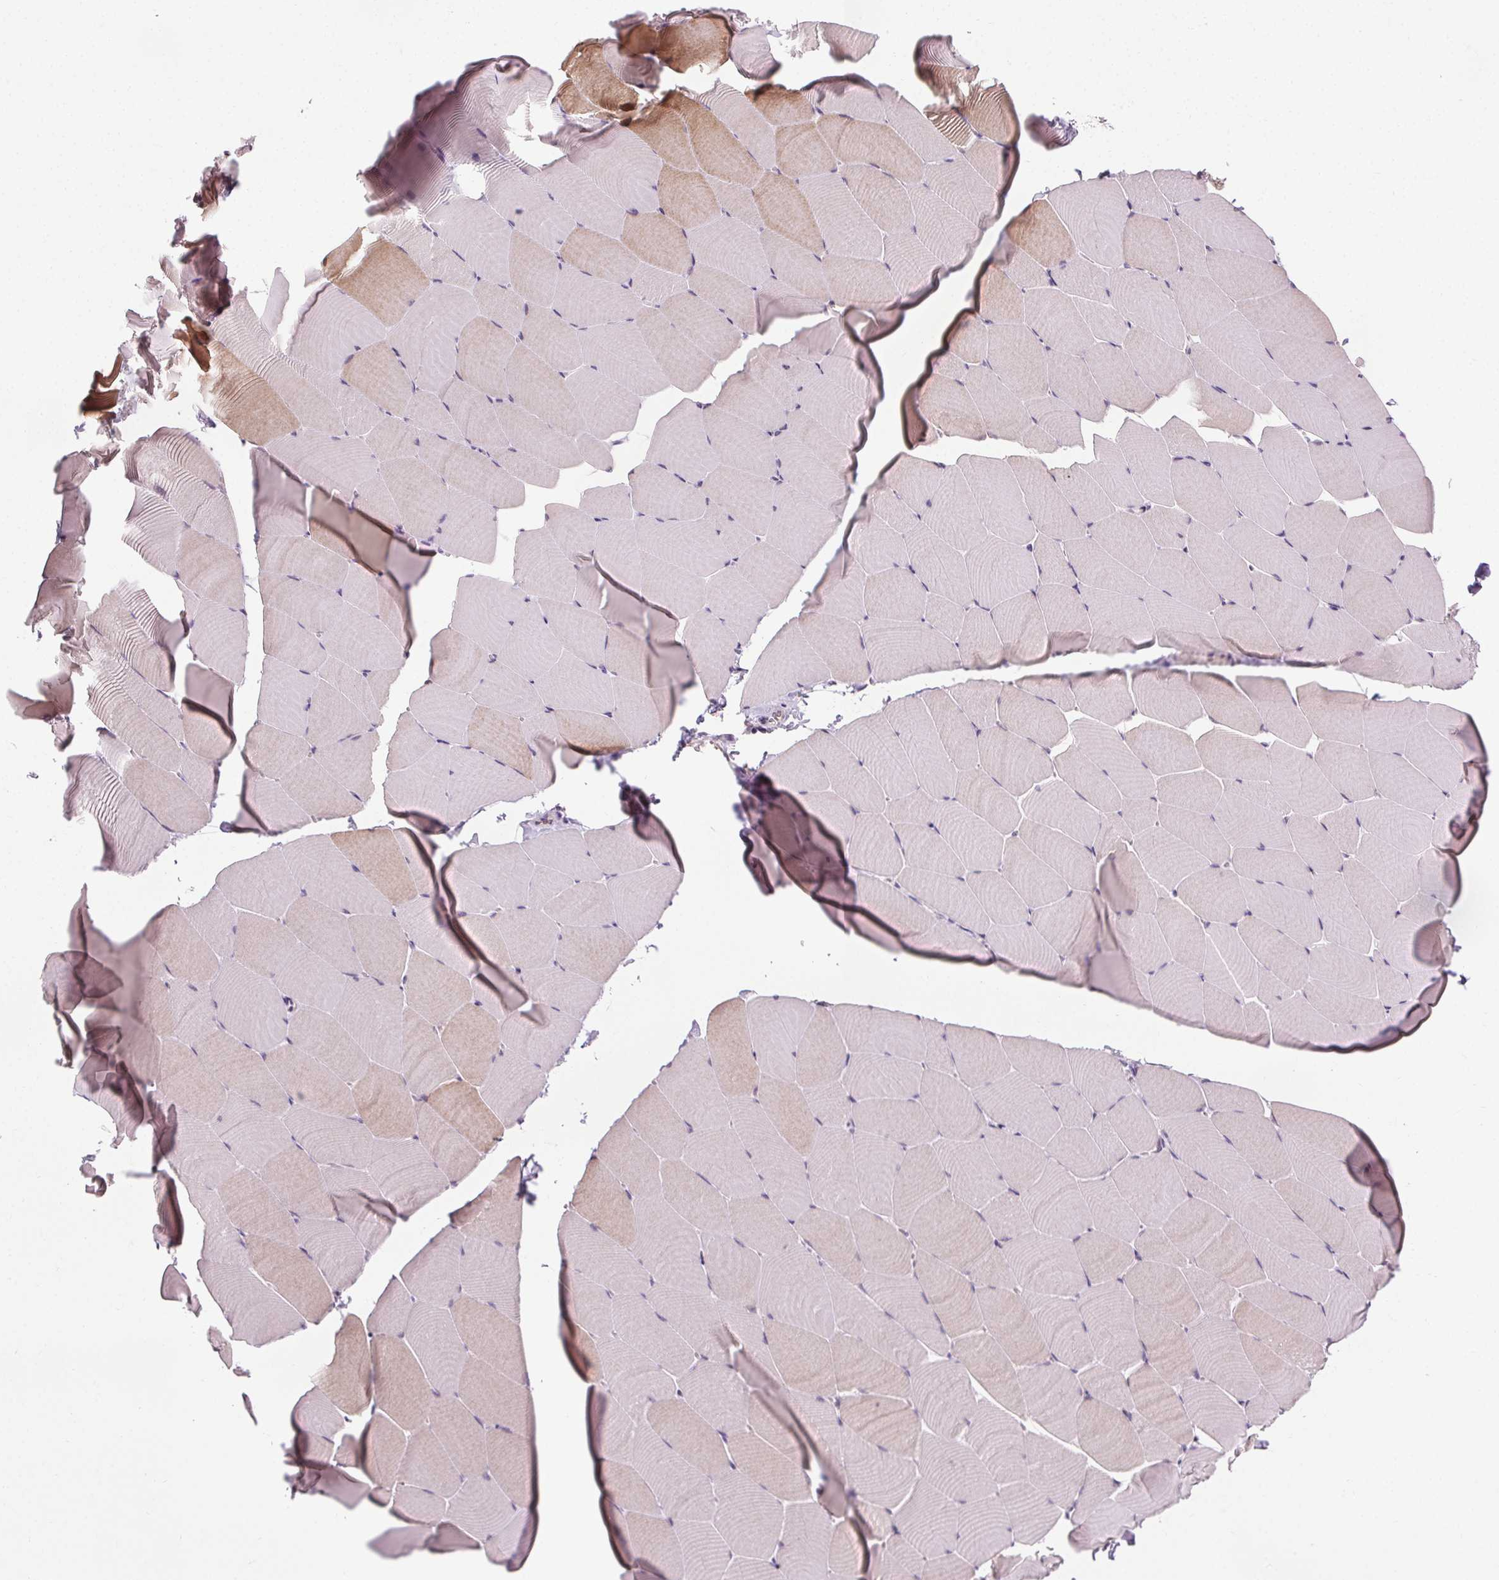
{"staining": {"intensity": "weak", "quantity": "<25%", "location": "cytoplasmic/membranous"}, "tissue": "skeletal muscle", "cell_type": "Myocytes", "image_type": "normal", "snomed": [{"axis": "morphology", "description": "Normal tissue, NOS"}, {"axis": "topography", "description": "Skeletal muscle"}], "caption": "Unremarkable skeletal muscle was stained to show a protein in brown. There is no significant positivity in myocytes.", "gene": "CEBPA", "patient": {"sex": "male", "age": 25}}